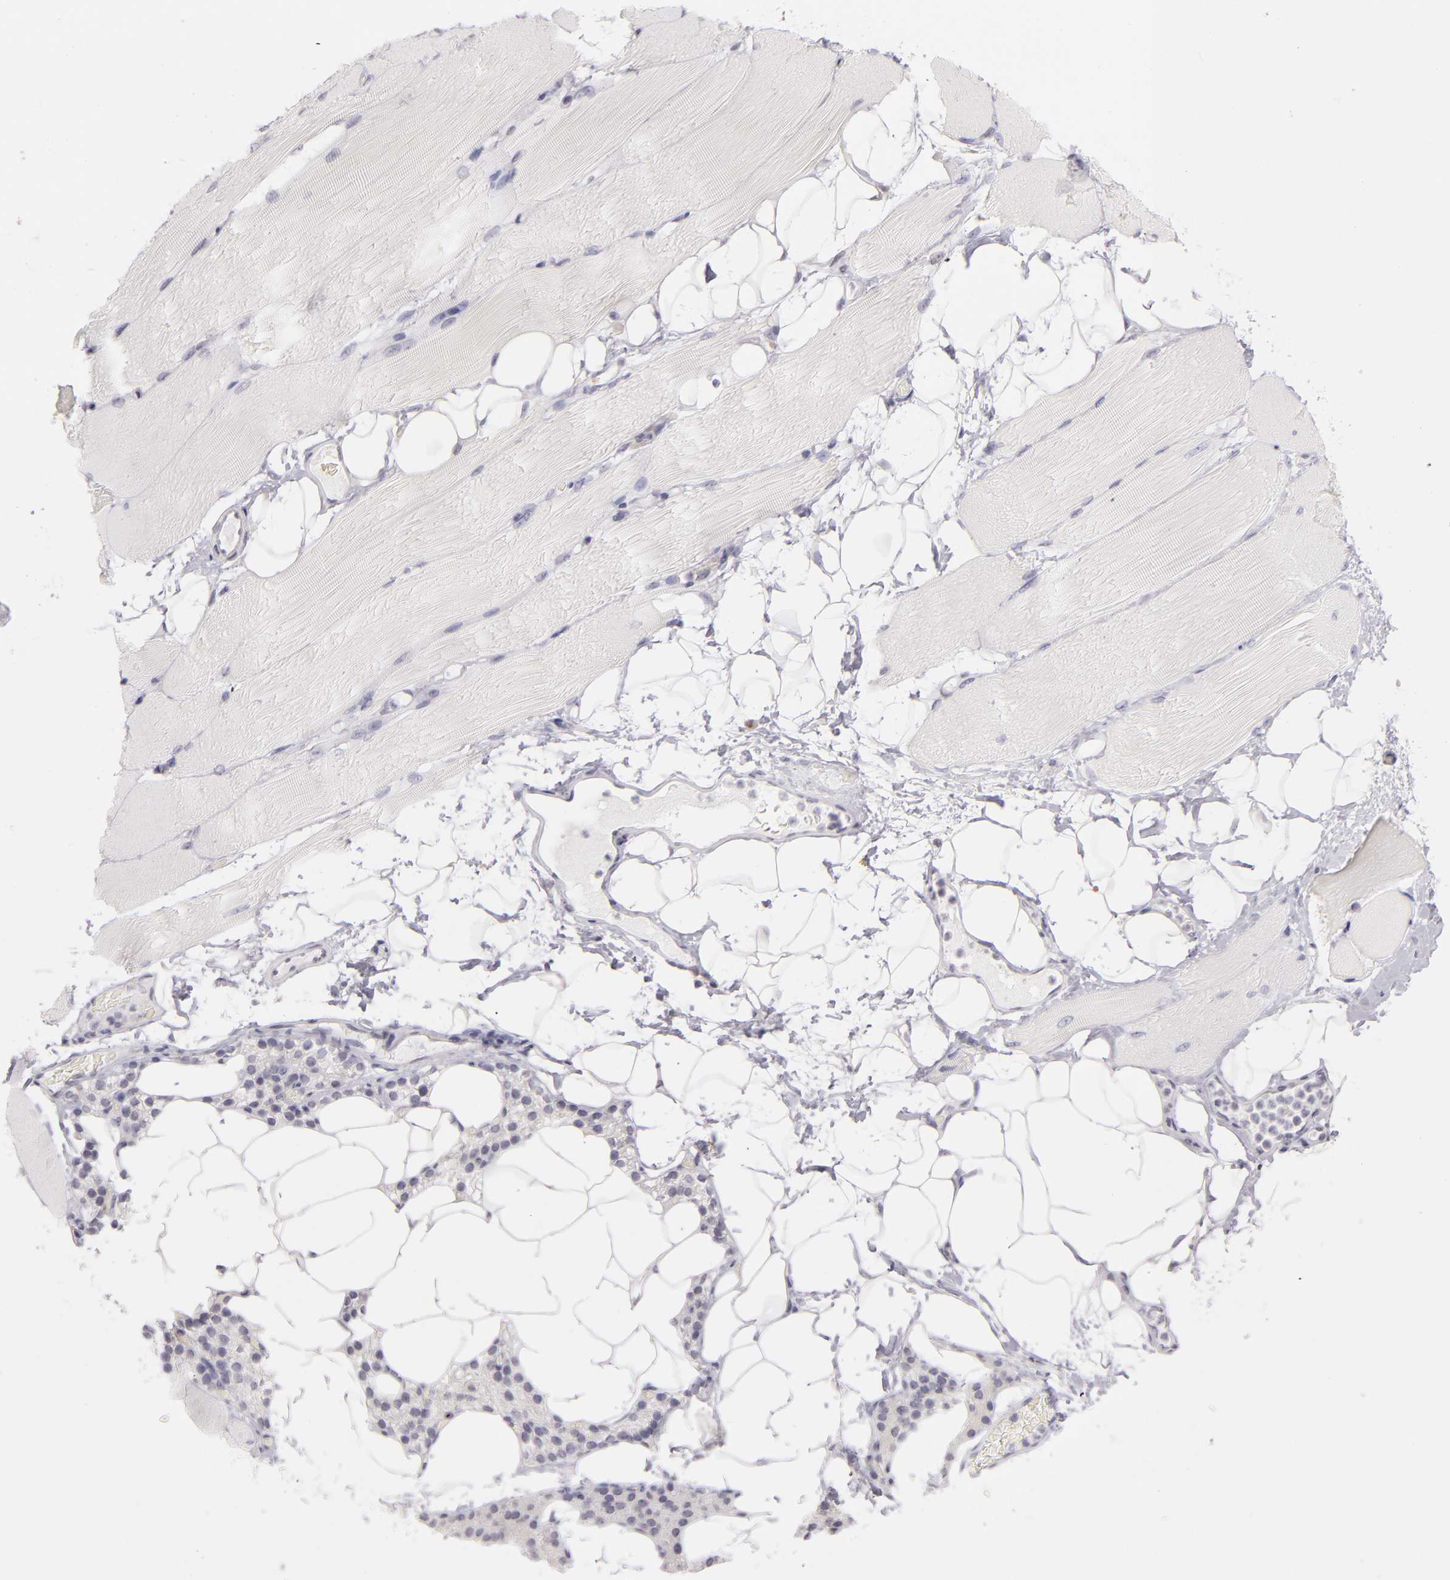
{"staining": {"intensity": "negative", "quantity": "none", "location": "none"}, "tissue": "skeletal muscle", "cell_type": "Myocytes", "image_type": "normal", "snomed": [{"axis": "morphology", "description": "Normal tissue, NOS"}, {"axis": "topography", "description": "Skeletal muscle"}, {"axis": "topography", "description": "Parathyroid gland"}], "caption": "An immunohistochemistry histopathology image of normal skeletal muscle is shown. There is no staining in myocytes of skeletal muscle.", "gene": "CD40", "patient": {"sex": "female", "age": 37}}